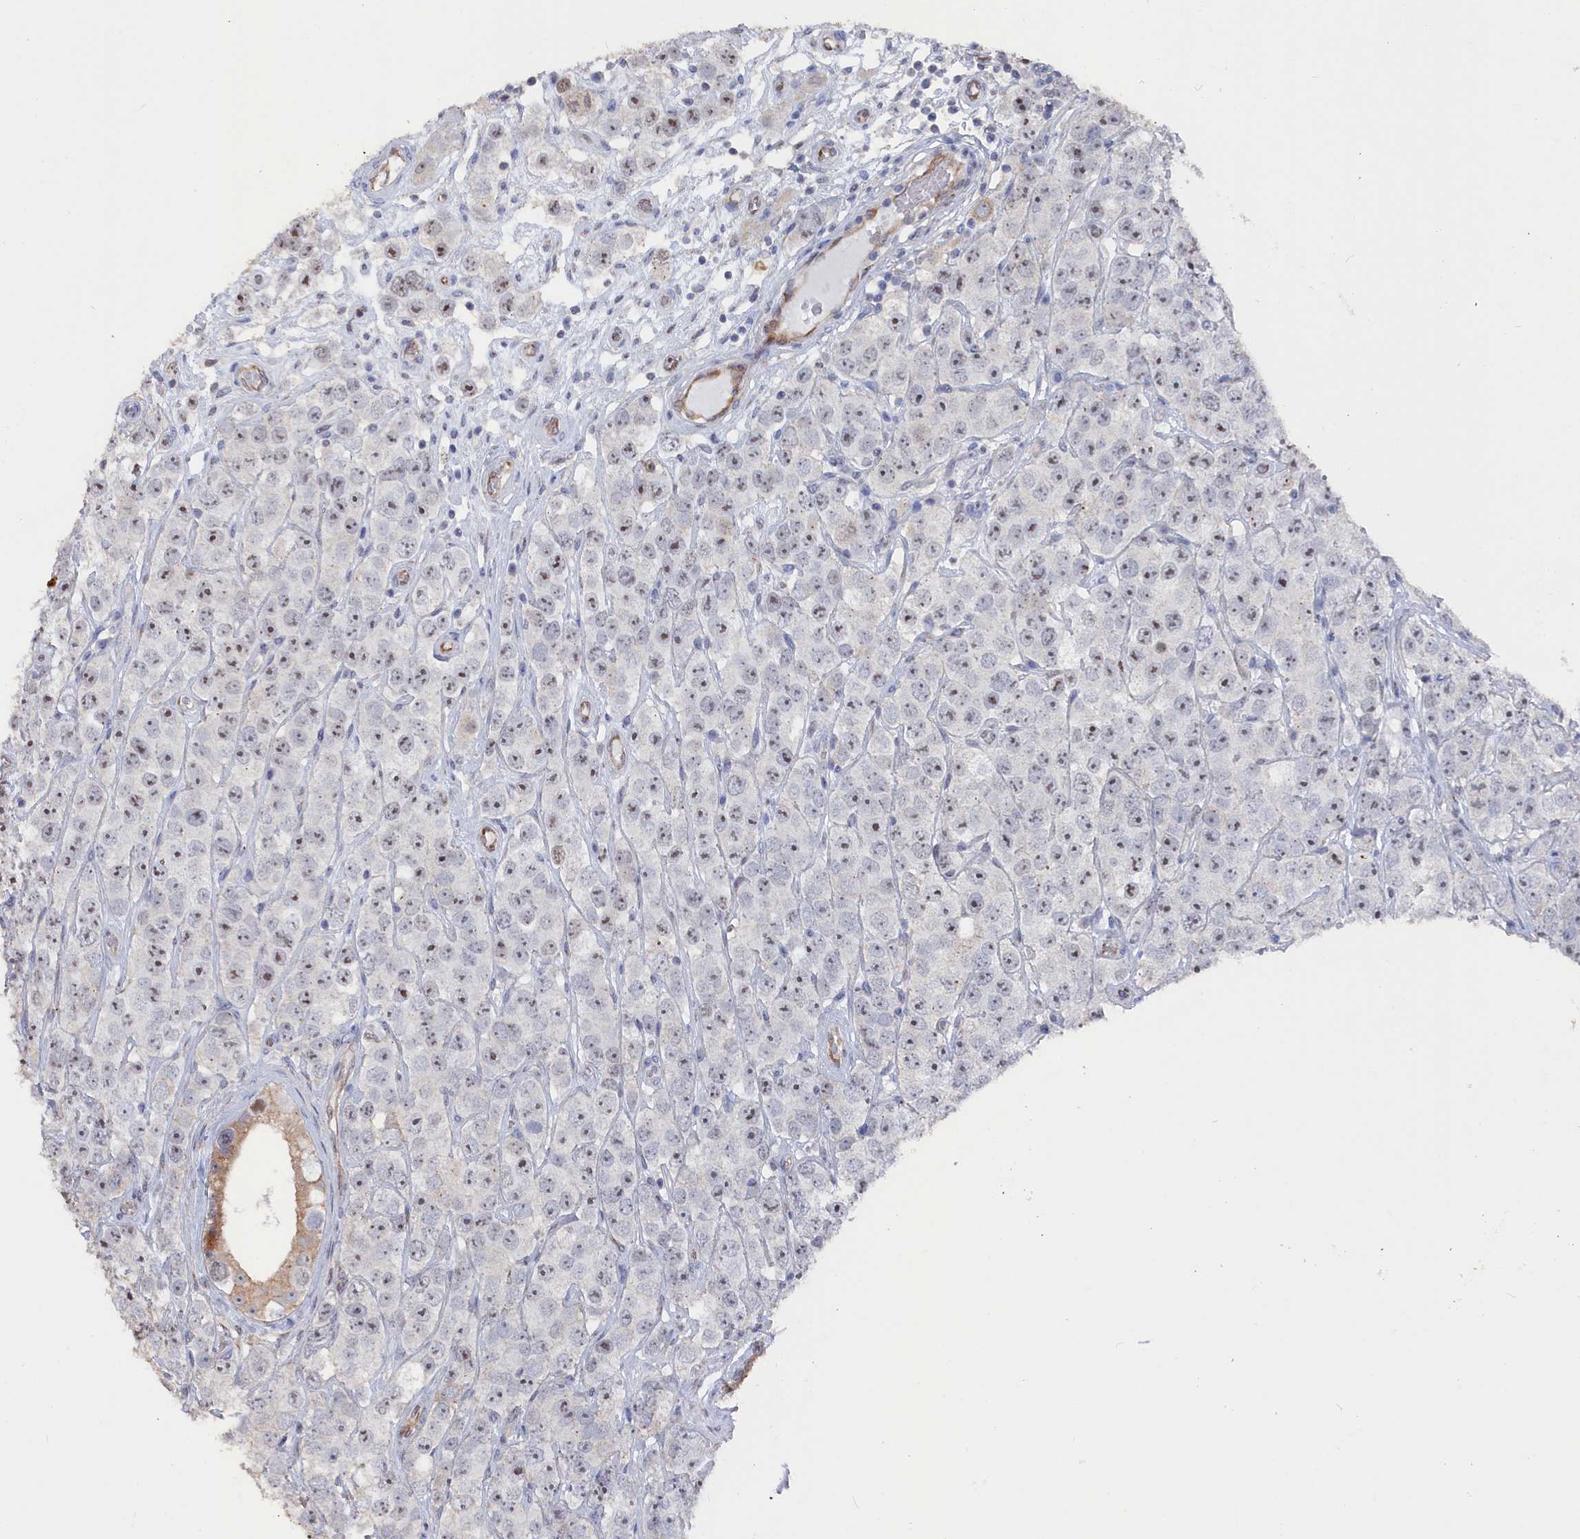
{"staining": {"intensity": "moderate", "quantity": "<25%", "location": "nuclear"}, "tissue": "testis cancer", "cell_type": "Tumor cells", "image_type": "cancer", "snomed": [{"axis": "morphology", "description": "Seminoma, NOS"}, {"axis": "topography", "description": "Testis"}], "caption": "A low amount of moderate nuclear expression is present in about <25% of tumor cells in testis cancer tissue. The staining was performed using DAB, with brown indicating positive protein expression. Nuclei are stained blue with hematoxylin.", "gene": "SEMG2", "patient": {"sex": "male", "age": 28}}